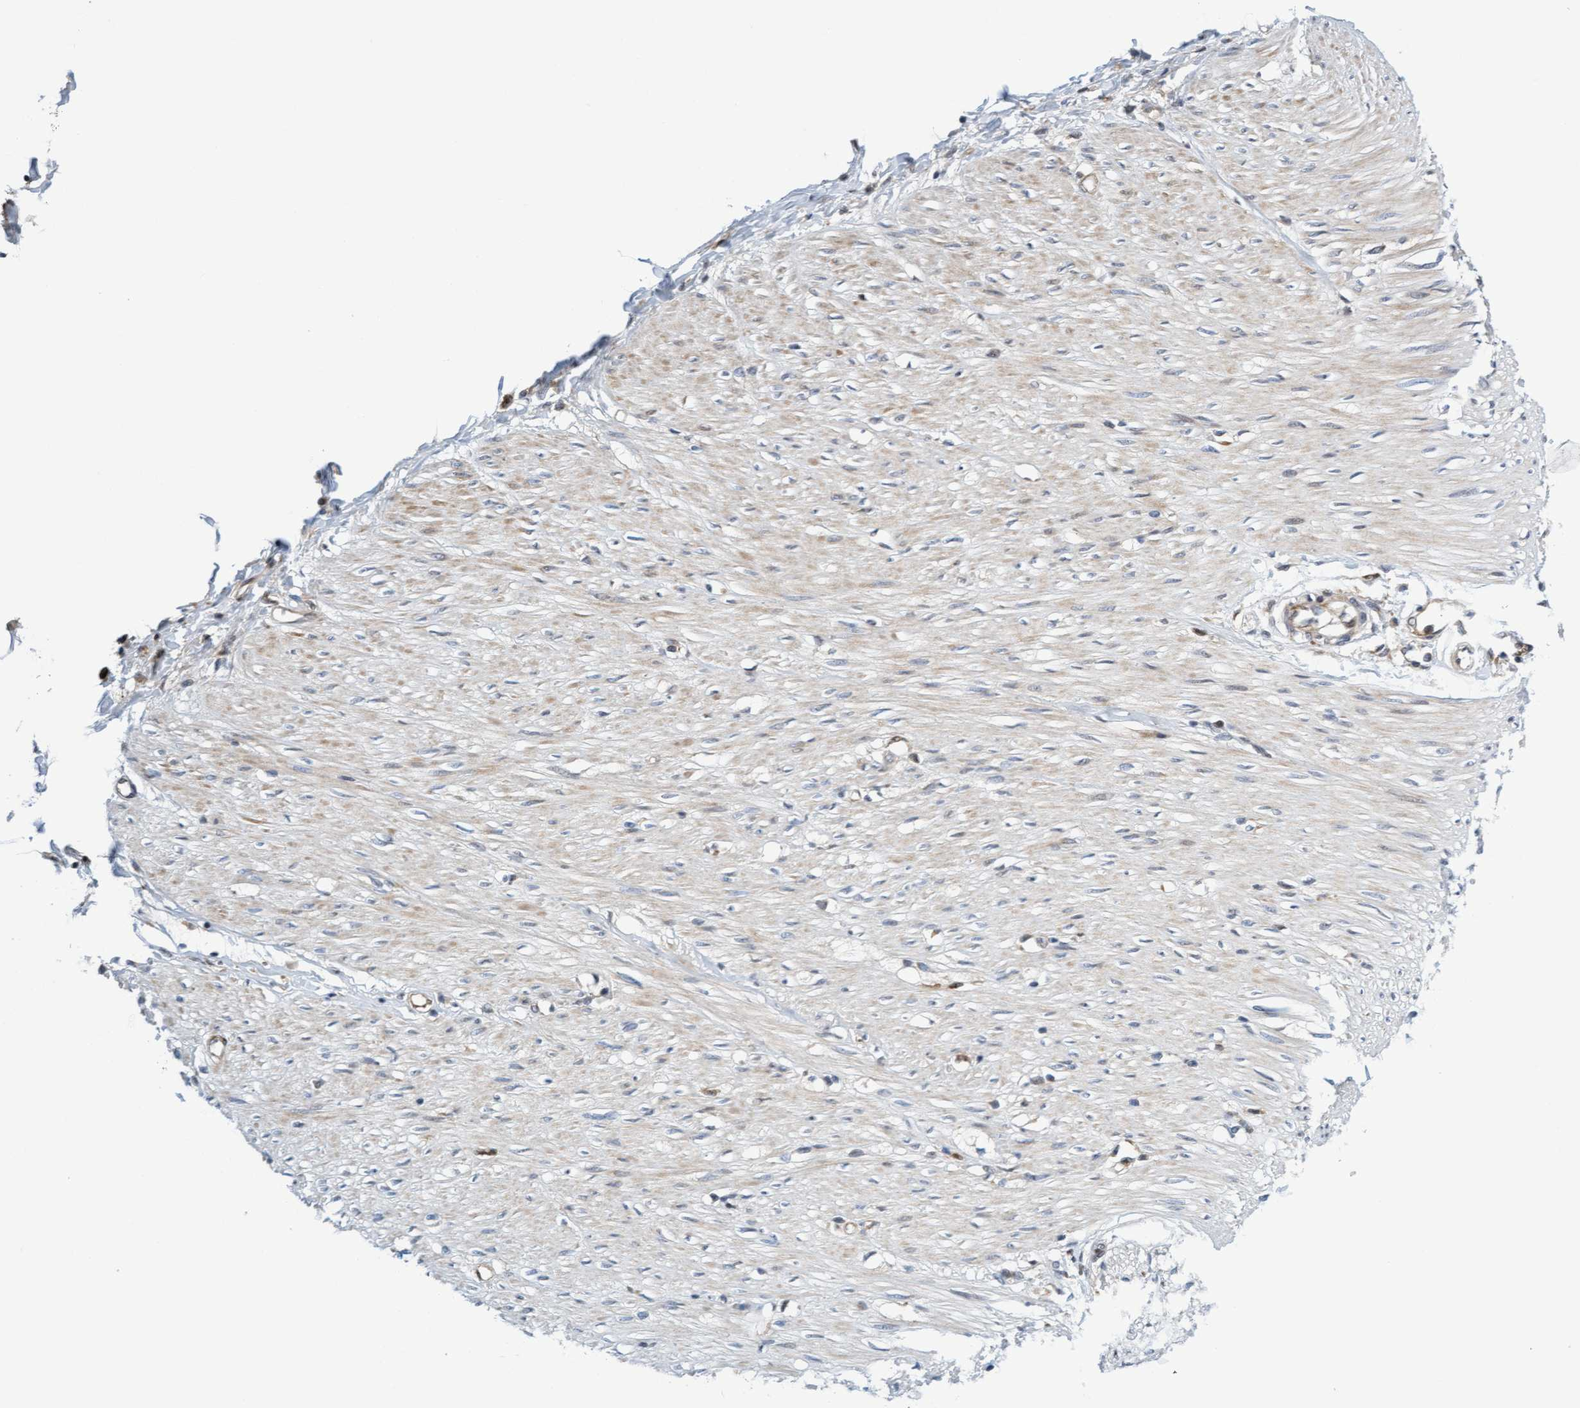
{"staining": {"intensity": "moderate", "quantity": "25%-75%", "location": "cytoplasmic/membranous"}, "tissue": "adipose tissue", "cell_type": "Adipocytes", "image_type": "normal", "snomed": [{"axis": "morphology", "description": "Normal tissue, NOS"}, {"axis": "morphology", "description": "Adenocarcinoma, NOS"}, {"axis": "topography", "description": "Colon"}, {"axis": "topography", "description": "Peripheral nerve tissue"}], "caption": "Immunohistochemical staining of normal human adipose tissue displays medium levels of moderate cytoplasmic/membranous staining in about 25%-75% of adipocytes.", "gene": "EIF4EBP1", "patient": {"sex": "male", "age": 14}}